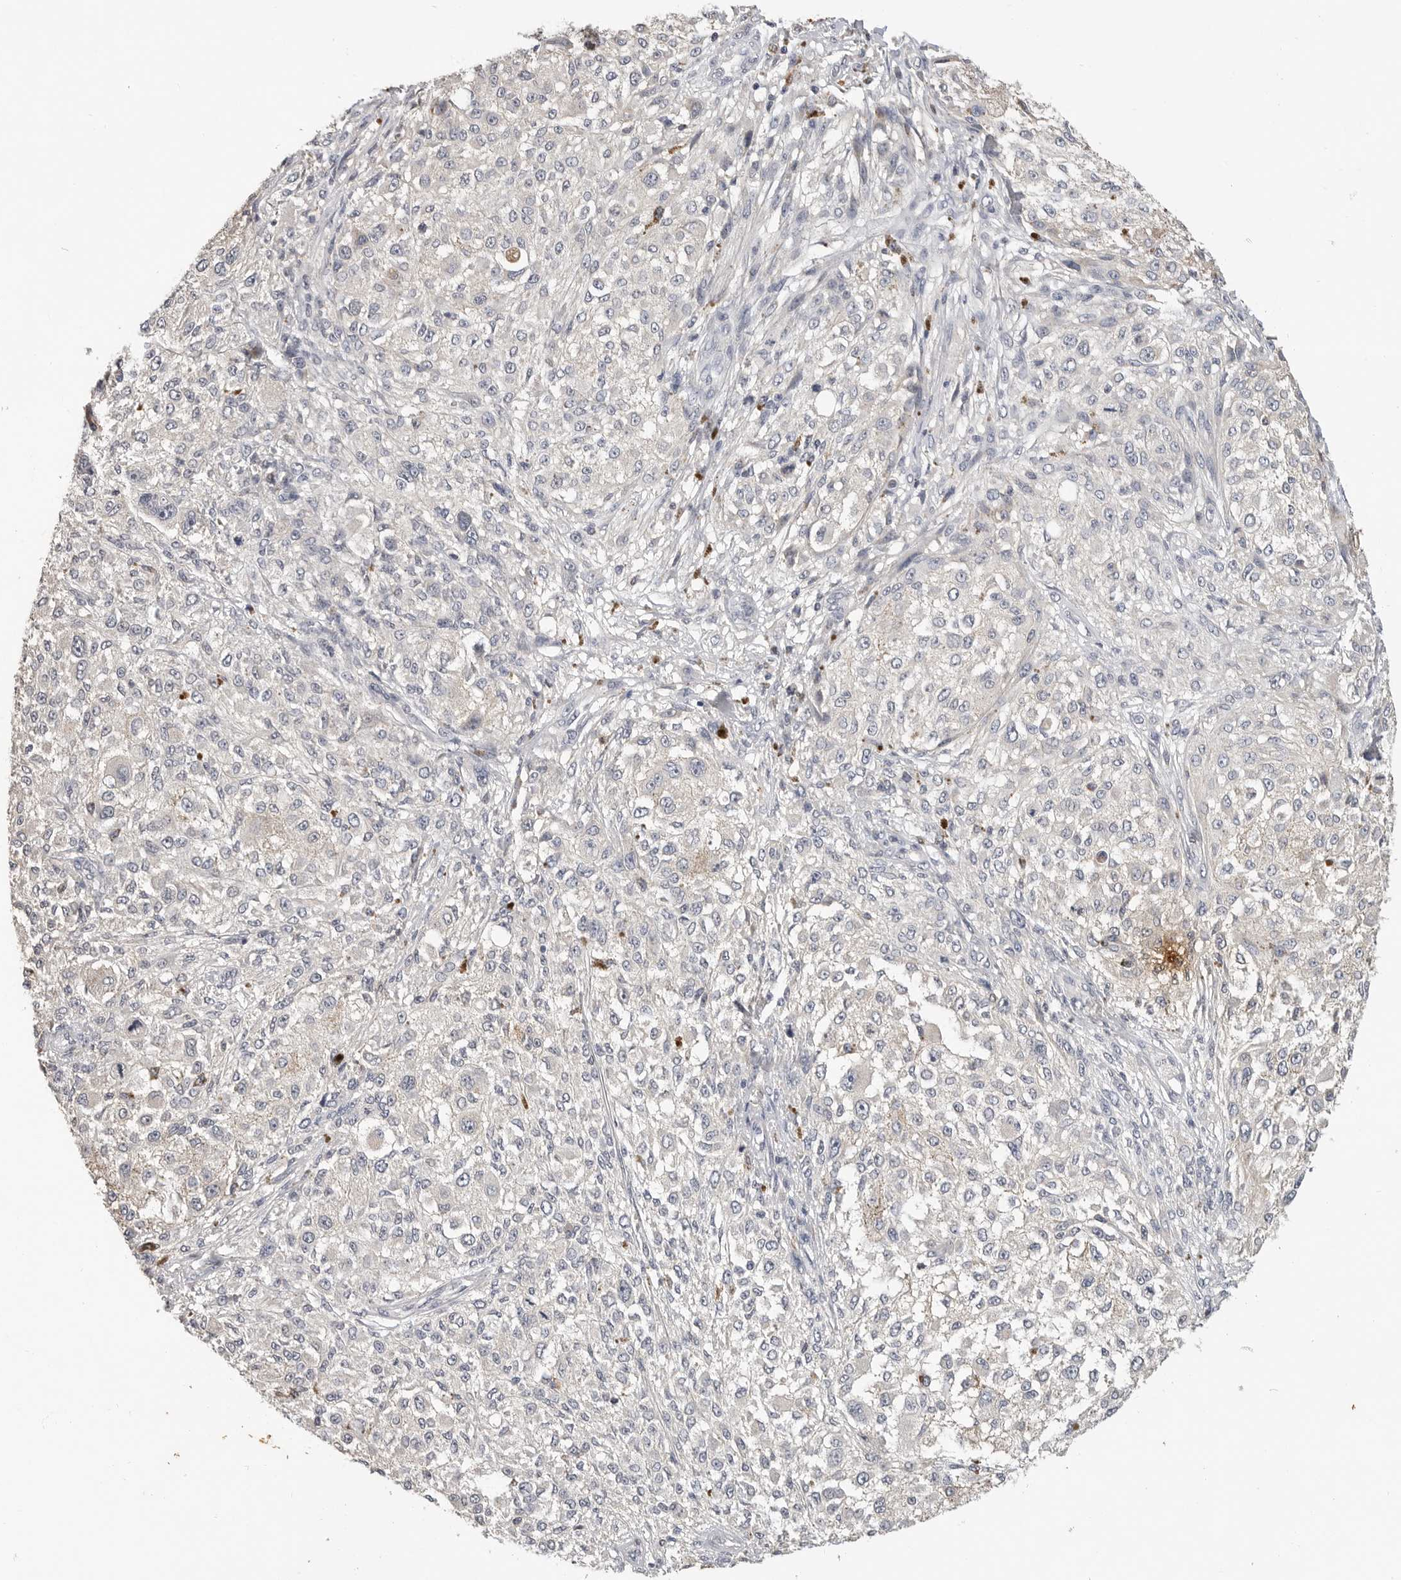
{"staining": {"intensity": "negative", "quantity": "none", "location": "none"}, "tissue": "melanoma", "cell_type": "Tumor cells", "image_type": "cancer", "snomed": [{"axis": "morphology", "description": "Necrosis, NOS"}, {"axis": "morphology", "description": "Malignant melanoma, NOS"}, {"axis": "topography", "description": "Skin"}], "caption": "Tumor cells show no significant protein staining in malignant melanoma. (IHC, brightfield microscopy, high magnification).", "gene": "LTBR", "patient": {"sex": "female", "age": 87}}